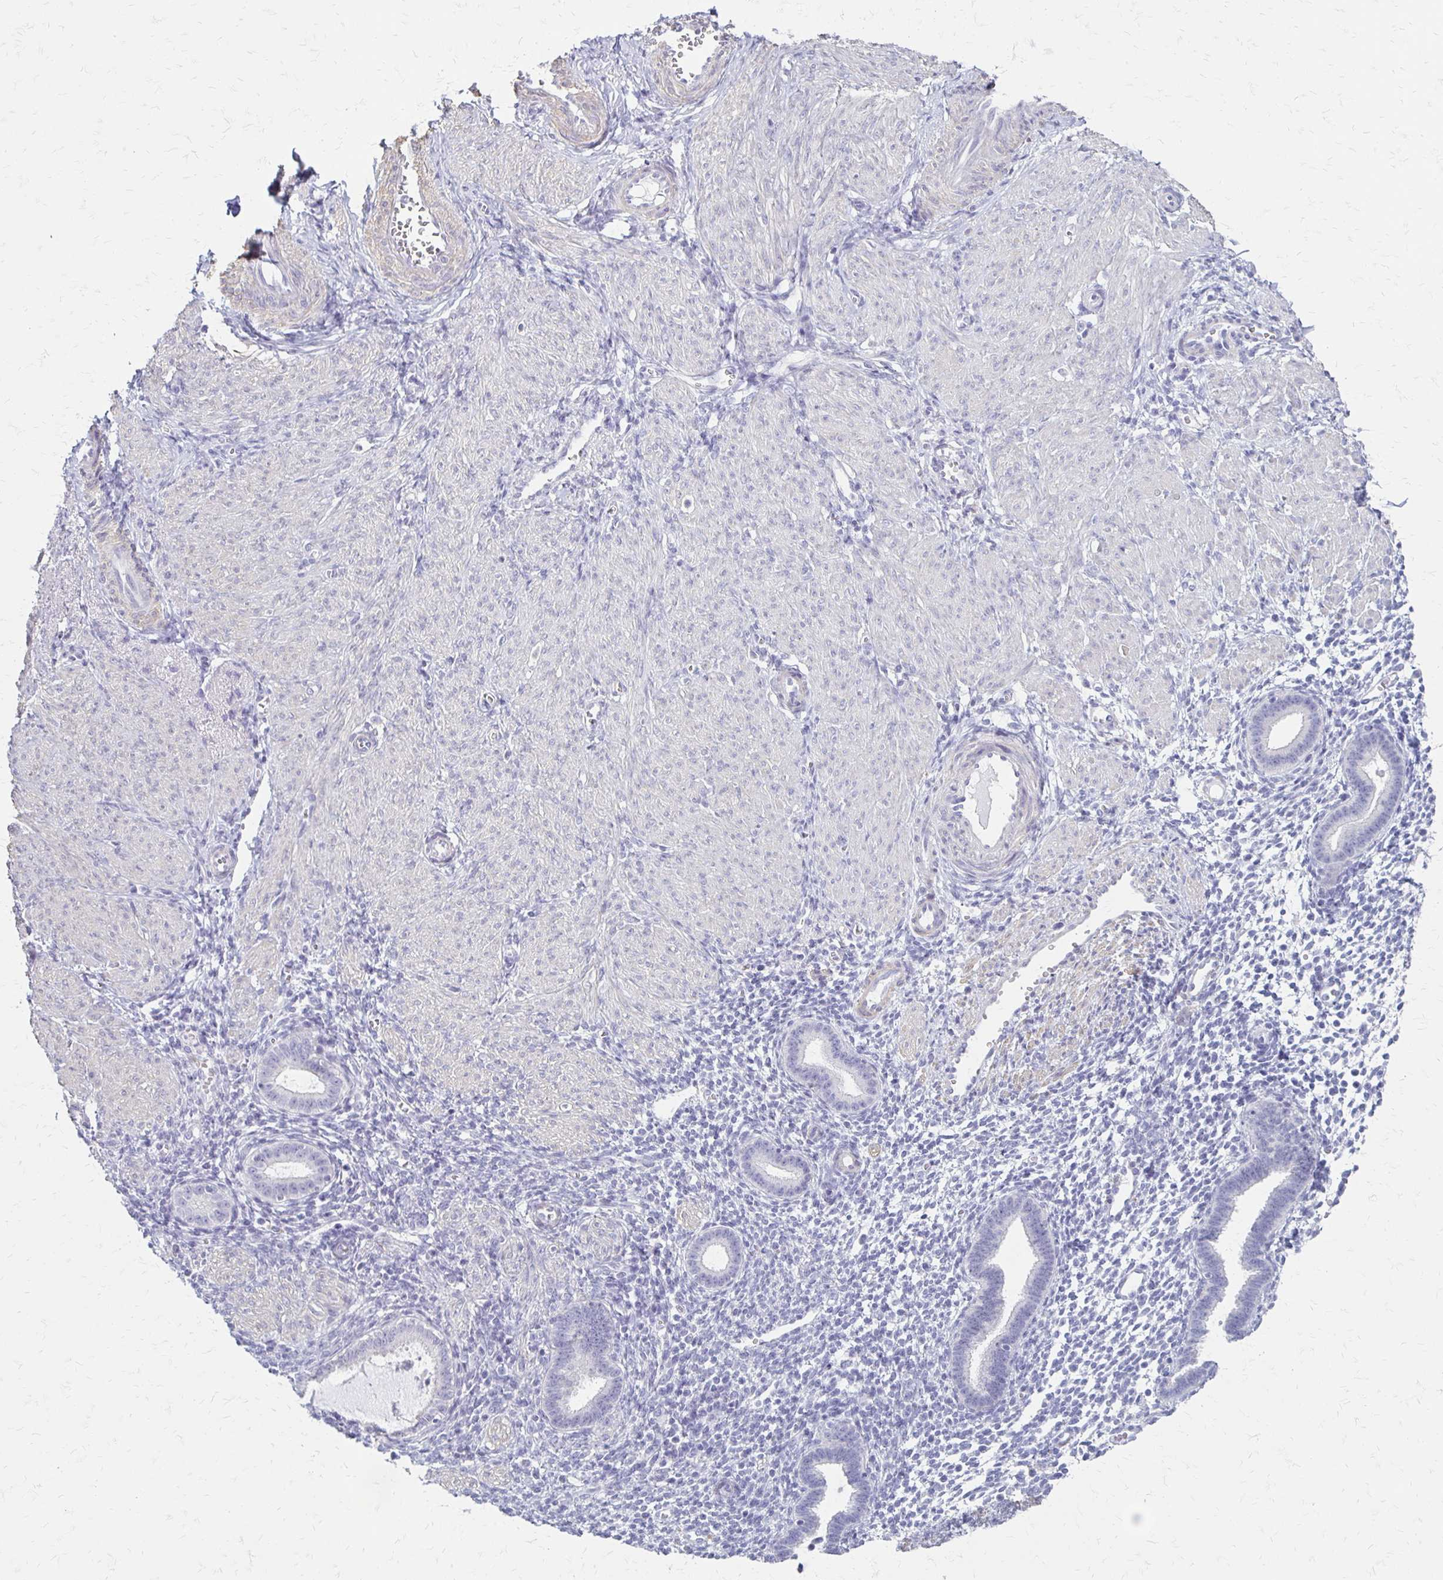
{"staining": {"intensity": "negative", "quantity": "none", "location": "none"}, "tissue": "endometrium", "cell_type": "Cells in endometrial stroma", "image_type": "normal", "snomed": [{"axis": "morphology", "description": "Normal tissue, NOS"}, {"axis": "topography", "description": "Endometrium"}], "caption": "The histopathology image displays no significant expression in cells in endometrial stroma of endometrium. (DAB immunohistochemistry, high magnification).", "gene": "IVL", "patient": {"sex": "female", "age": 36}}